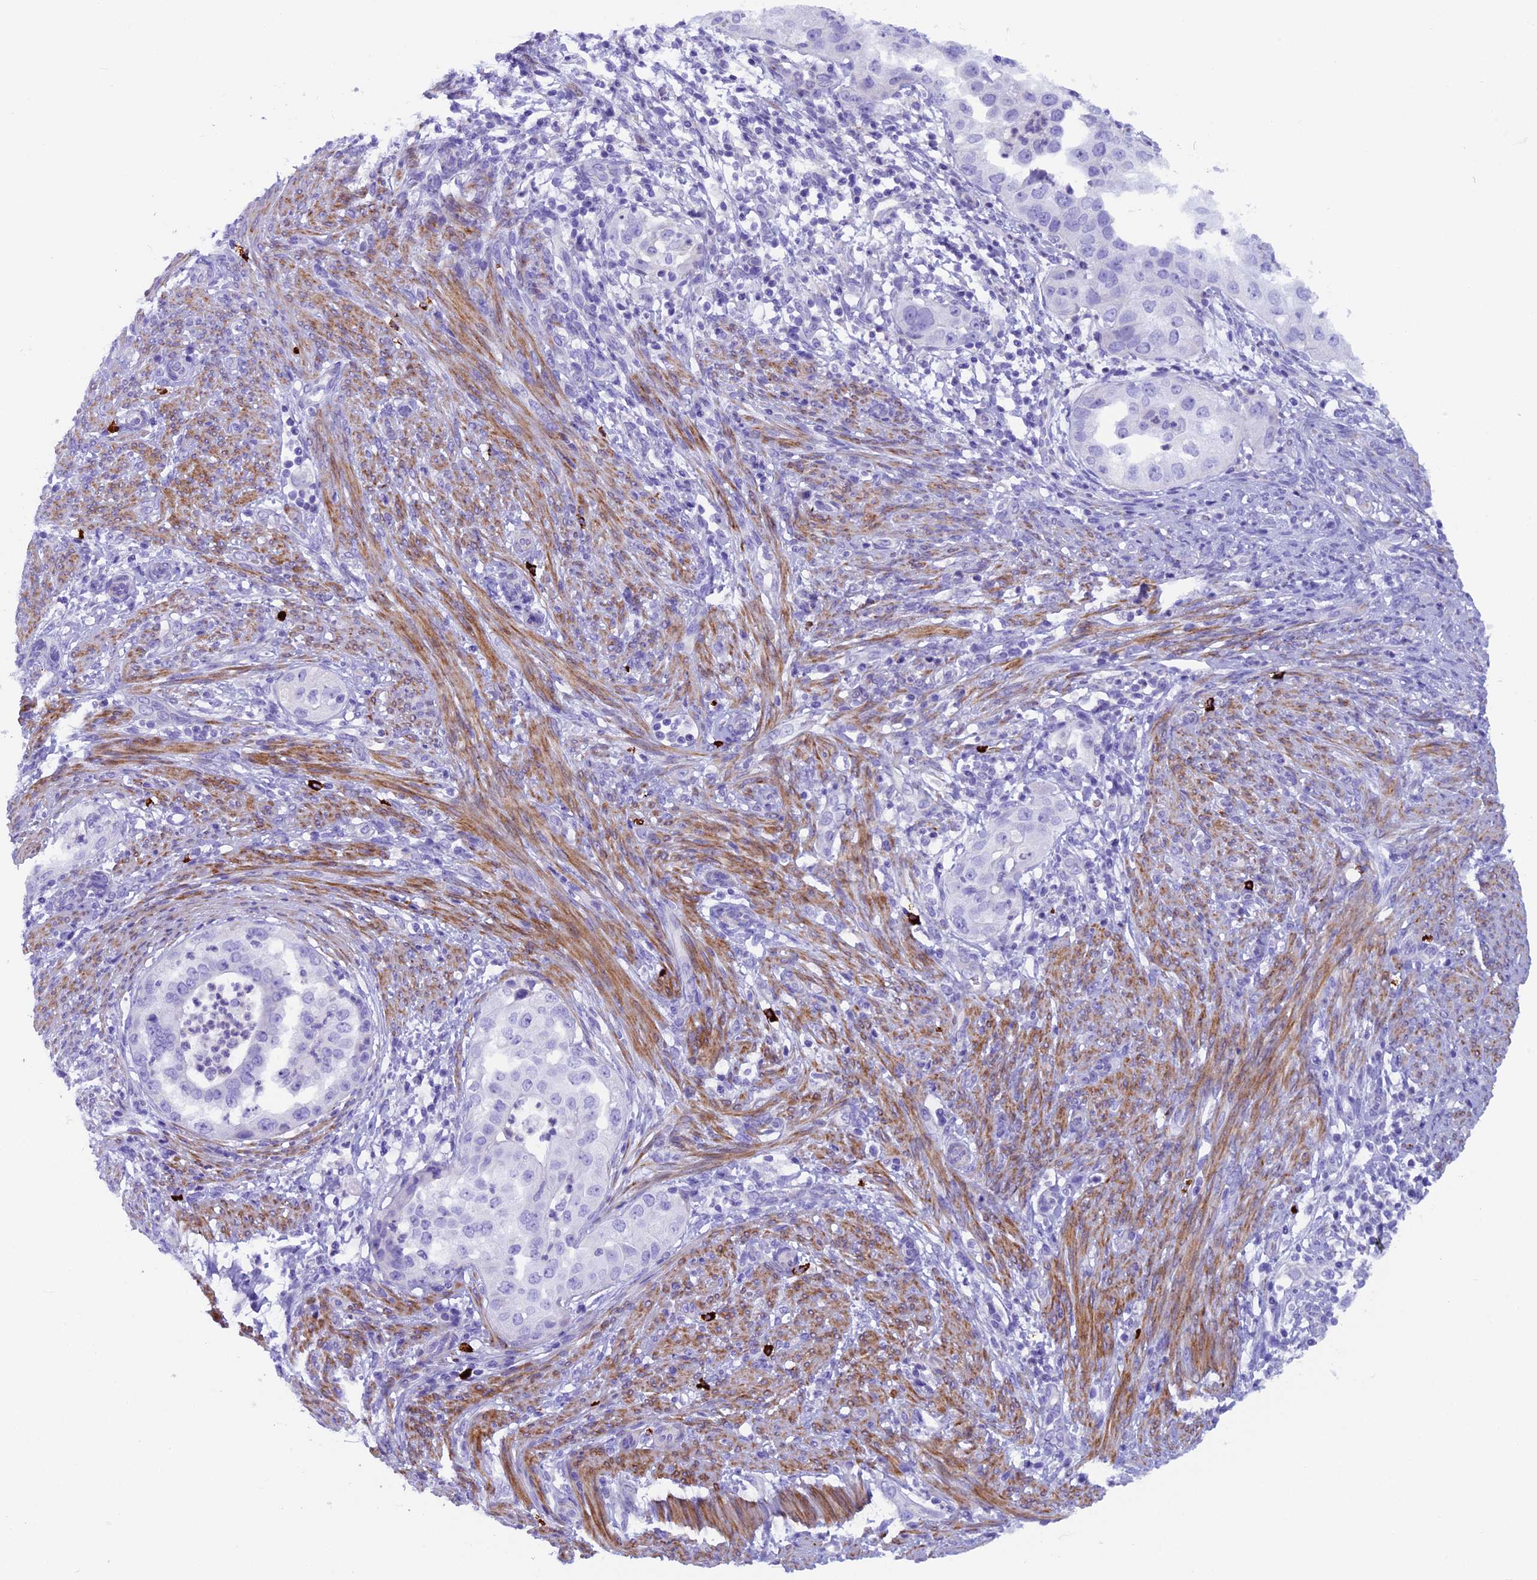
{"staining": {"intensity": "negative", "quantity": "none", "location": "none"}, "tissue": "endometrial cancer", "cell_type": "Tumor cells", "image_type": "cancer", "snomed": [{"axis": "morphology", "description": "Adenocarcinoma, NOS"}, {"axis": "topography", "description": "Endometrium"}], "caption": "There is no significant expression in tumor cells of endometrial cancer. (Stains: DAB immunohistochemistry with hematoxylin counter stain, Microscopy: brightfield microscopy at high magnification).", "gene": "RTTN", "patient": {"sex": "female", "age": 85}}